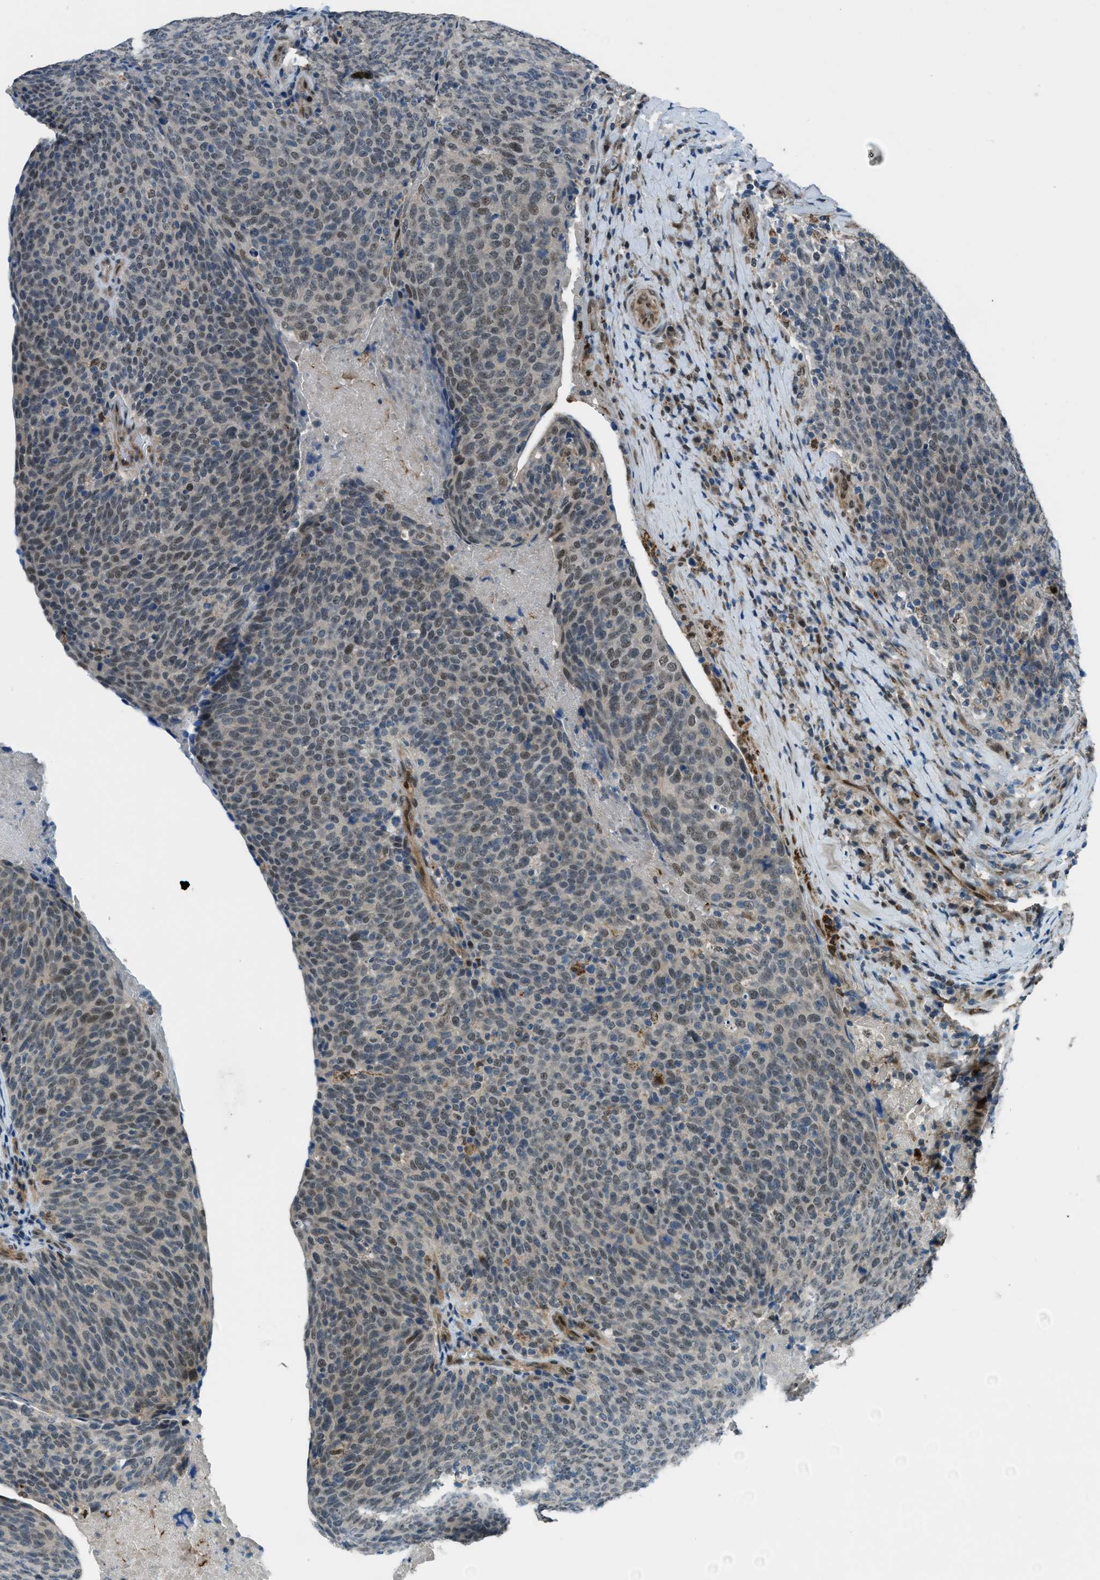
{"staining": {"intensity": "weak", "quantity": "25%-75%", "location": "nuclear"}, "tissue": "head and neck cancer", "cell_type": "Tumor cells", "image_type": "cancer", "snomed": [{"axis": "morphology", "description": "Squamous cell carcinoma, NOS"}, {"axis": "morphology", "description": "Squamous cell carcinoma, metastatic, NOS"}, {"axis": "topography", "description": "Lymph node"}, {"axis": "topography", "description": "Head-Neck"}], "caption": "Immunohistochemistry (IHC) of head and neck cancer reveals low levels of weak nuclear expression in about 25%-75% of tumor cells. Using DAB (brown) and hematoxylin (blue) stains, captured at high magnification using brightfield microscopy.", "gene": "NPEPL1", "patient": {"sex": "male", "age": 62}}